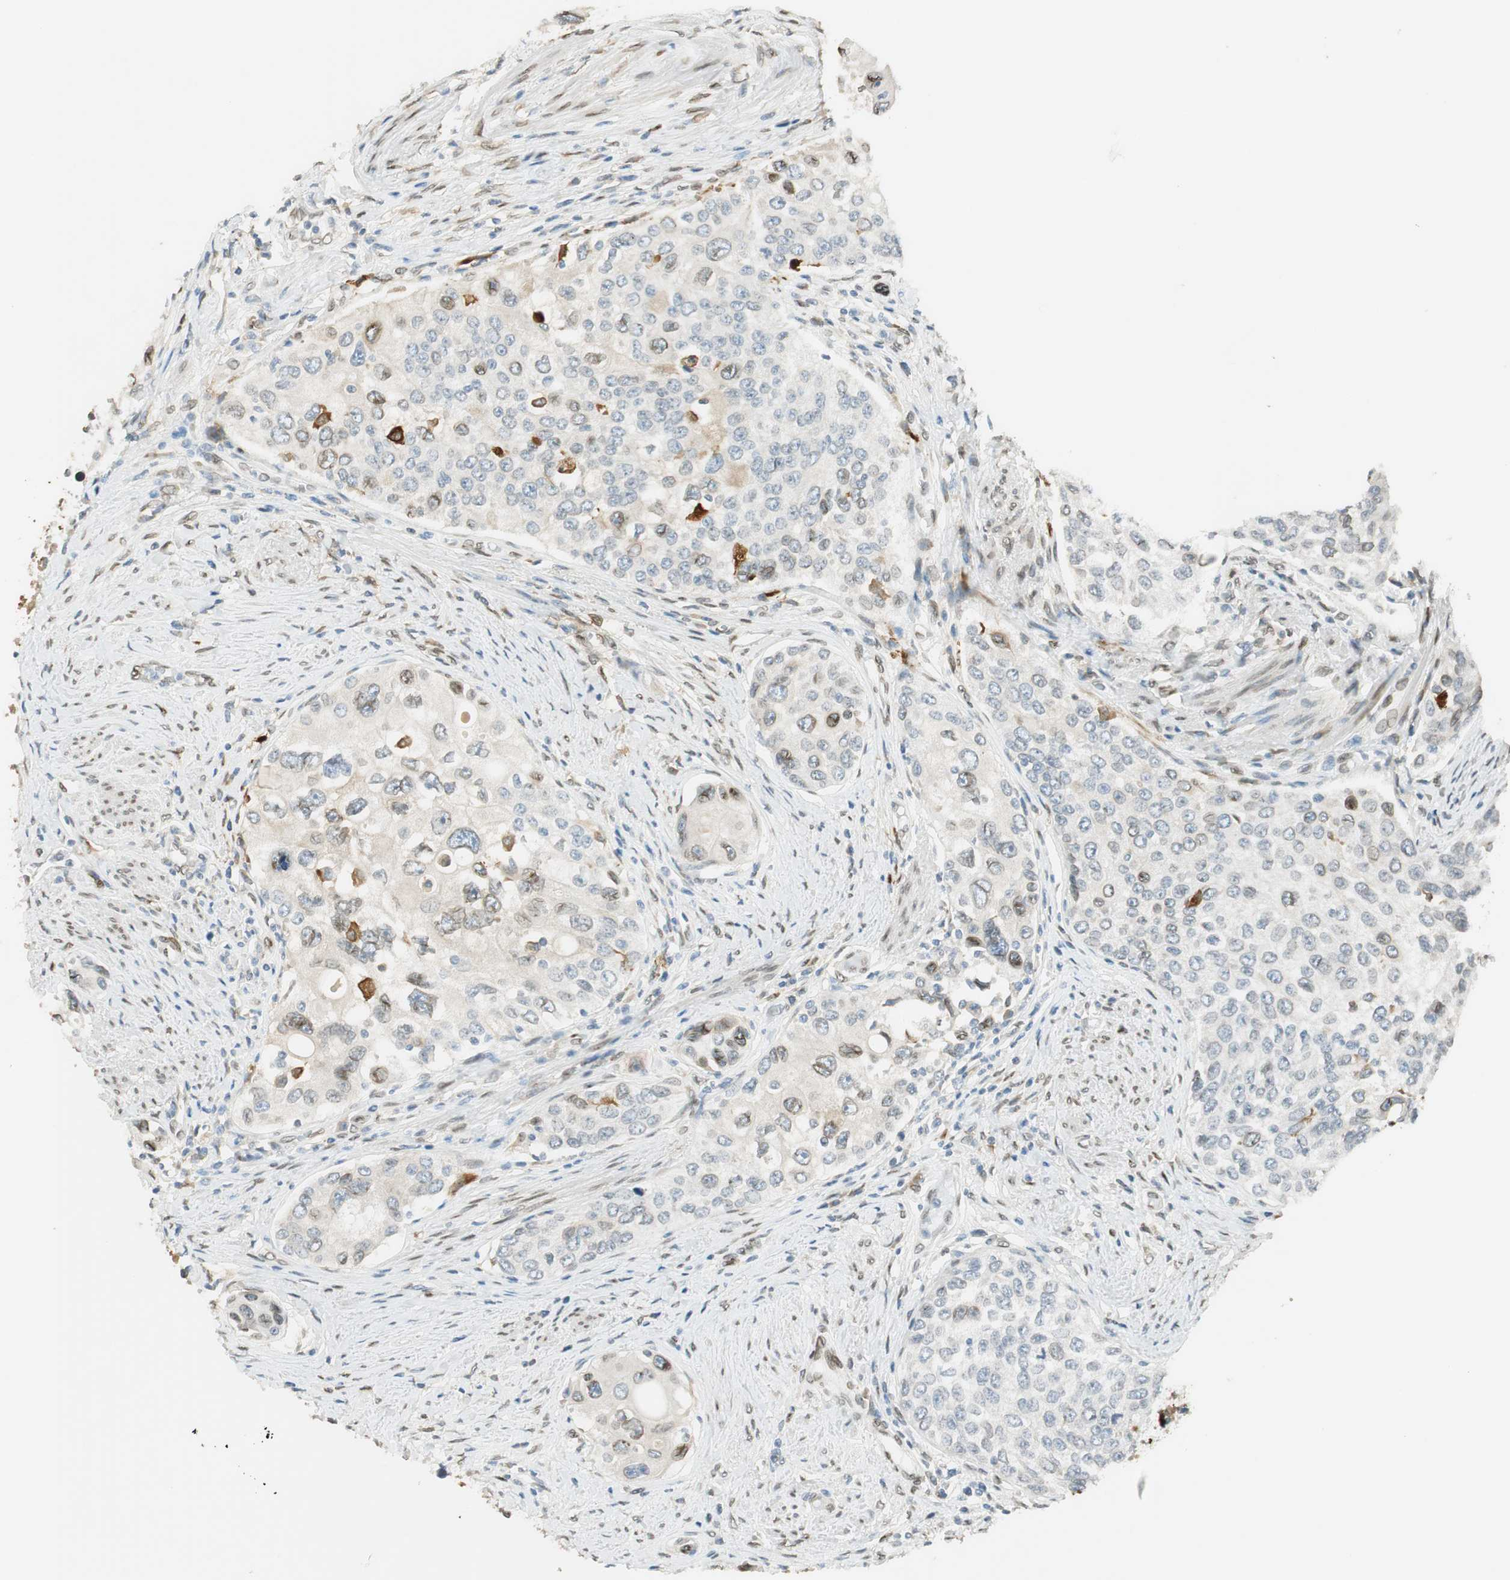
{"staining": {"intensity": "weak", "quantity": "<25%", "location": "nuclear"}, "tissue": "urothelial cancer", "cell_type": "Tumor cells", "image_type": "cancer", "snomed": [{"axis": "morphology", "description": "Urothelial carcinoma, High grade"}, {"axis": "topography", "description": "Urinary bladder"}], "caption": "Immunohistochemical staining of human high-grade urothelial carcinoma displays no significant positivity in tumor cells.", "gene": "TMEM260", "patient": {"sex": "female", "age": 56}}